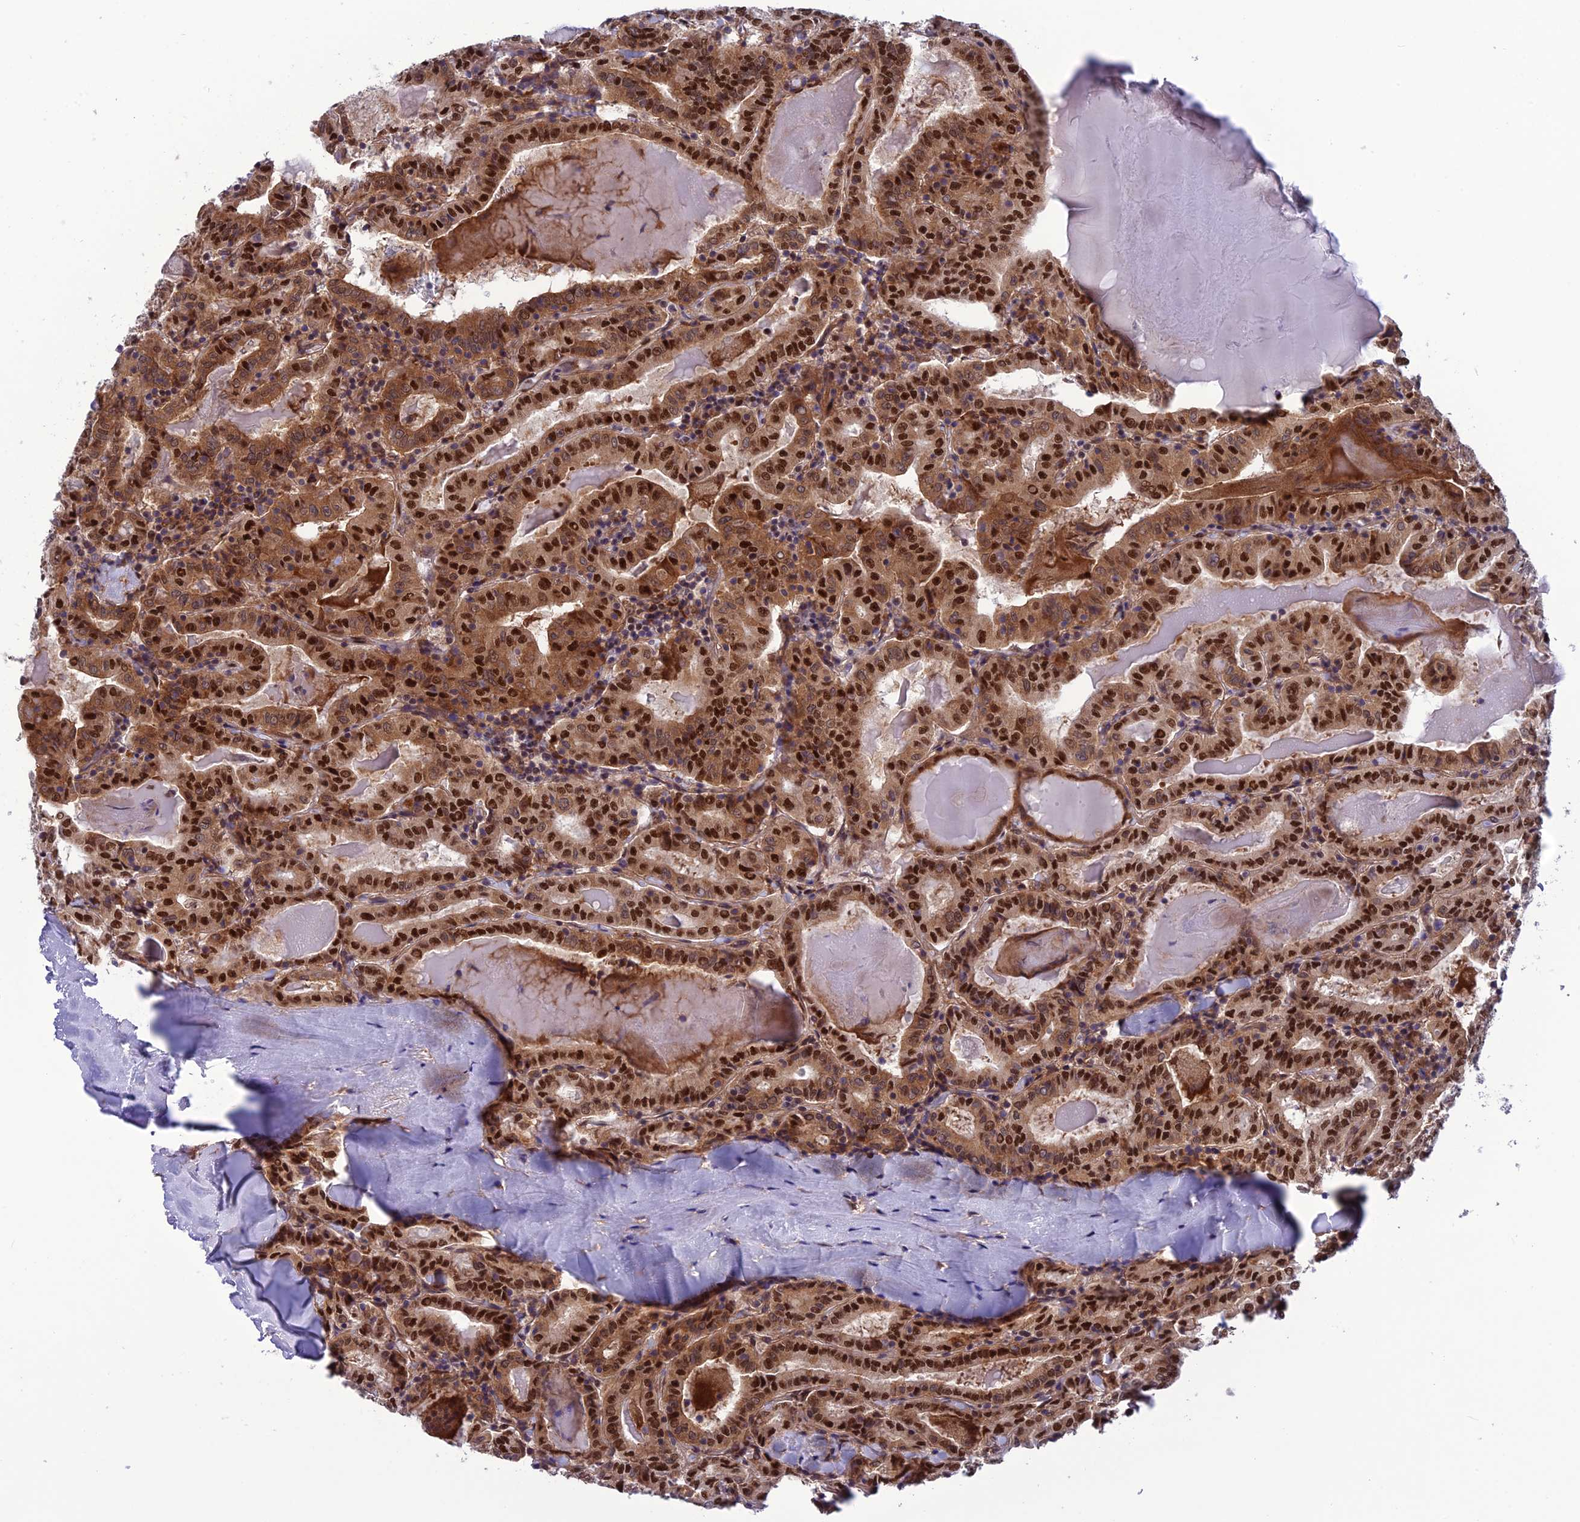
{"staining": {"intensity": "strong", "quantity": ">75%", "location": "cytoplasmic/membranous,nuclear"}, "tissue": "thyroid cancer", "cell_type": "Tumor cells", "image_type": "cancer", "snomed": [{"axis": "morphology", "description": "Papillary adenocarcinoma, NOS"}, {"axis": "topography", "description": "Thyroid gland"}], "caption": "DAB immunohistochemical staining of thyroid papillary adenocarcinoma demonstrates strong cytoplasmic/membranous and nuclear protein staining in about >75% of tumor cells. Using DAB (brown) and hematoxylin (blue) stains, captured at high magnification using brightfield microscopy.", "gene": "RTRAF", "patient": {"sex": "female", "age": 72}}